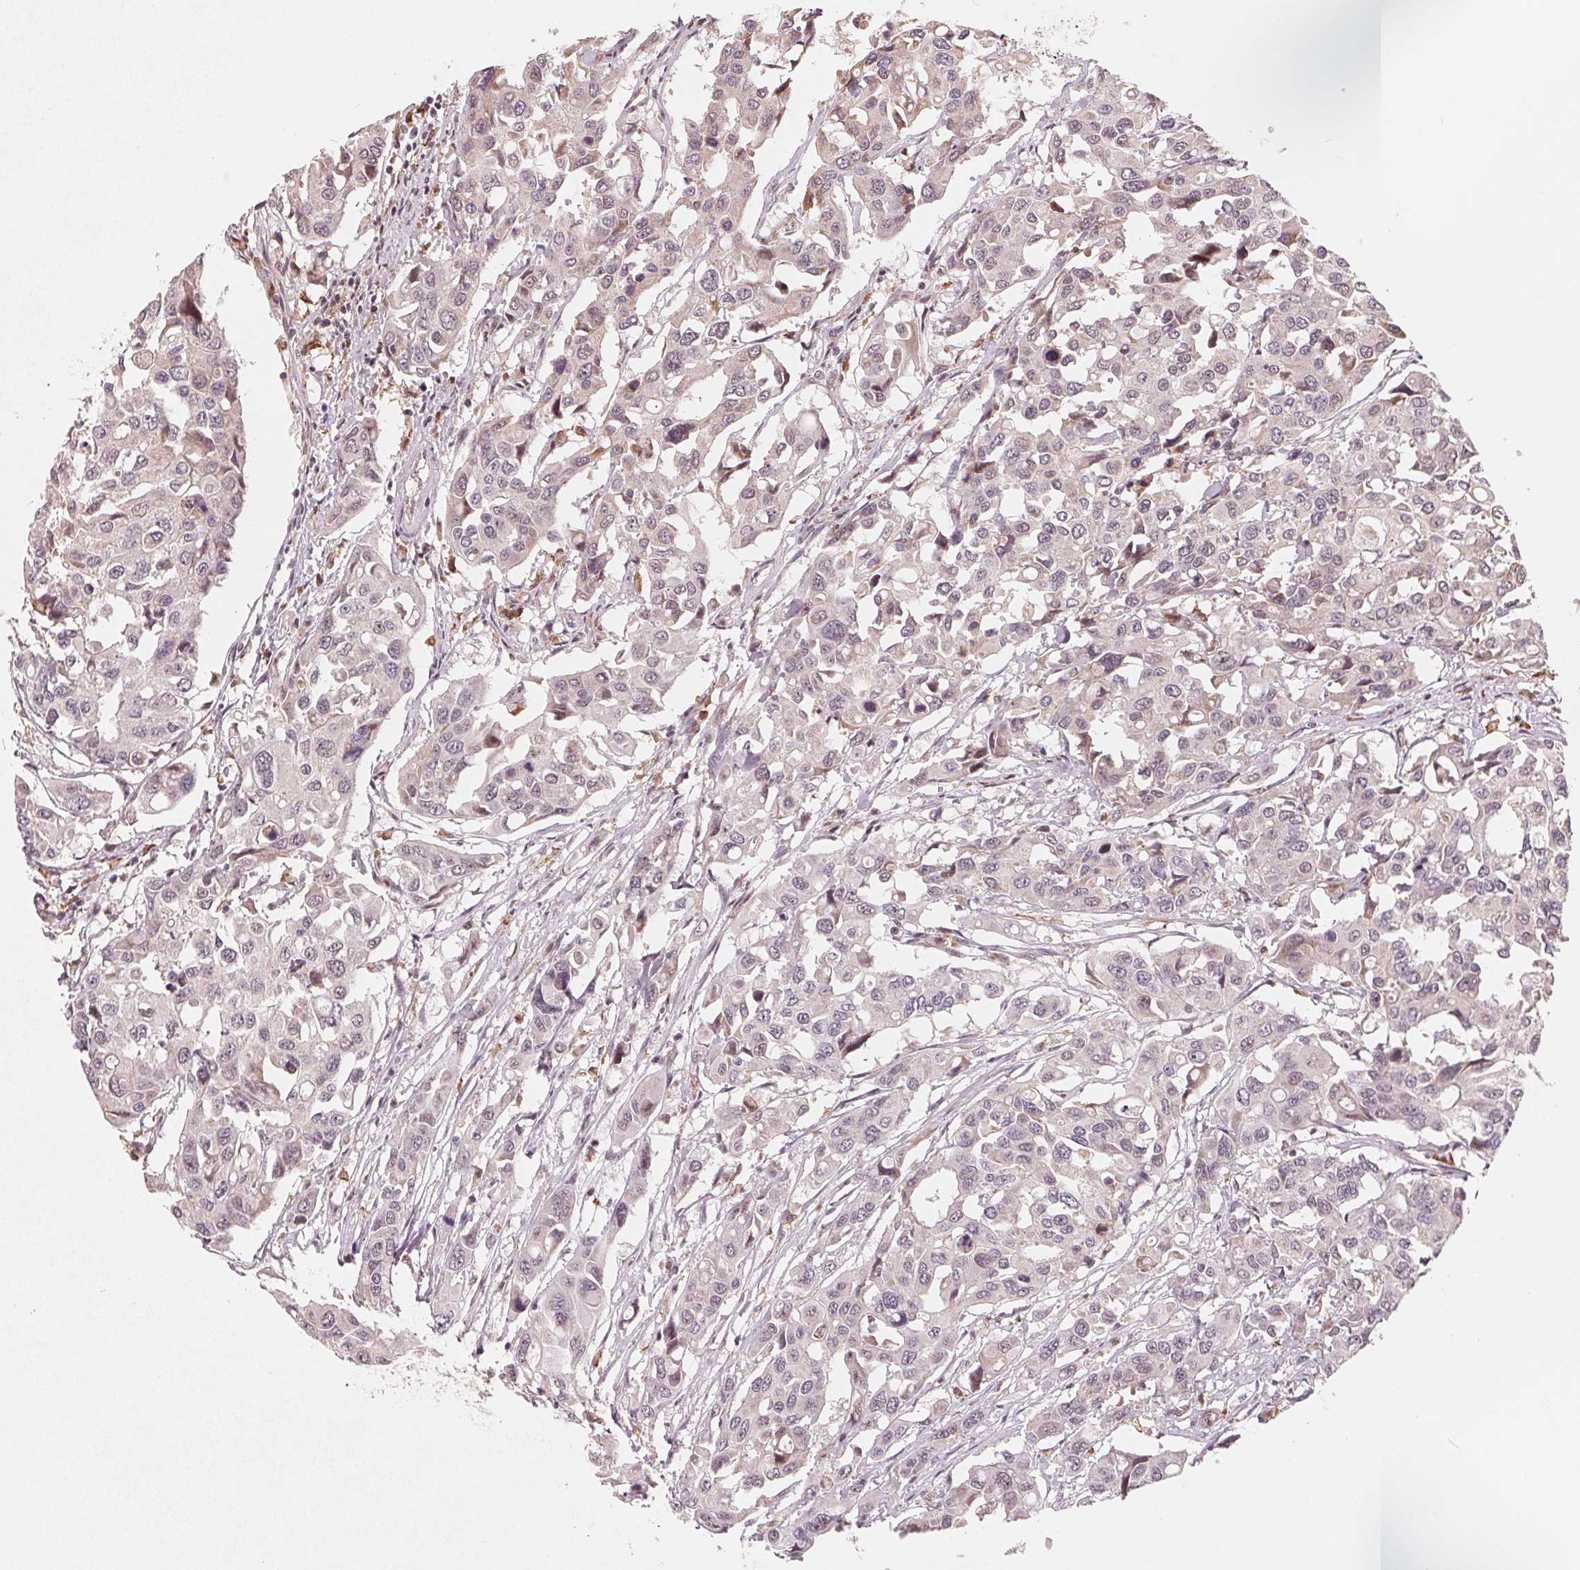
{"staining": {"intensity": "negative", "quantity": "none", "location": "none"}, "tissue": "colorectal cancer", "cell_type": "Tumor cells", "image_type": "cancer", "snomed": [{"axis": "morphology", "description": "Adenocarcinoma, NOS"}, {"axis": "topography", "description": "Colon"}], "caption": "The immunohistochemistry (IHC) image has no significant expression in tumor cells of colorectal cancer (adenocarcinoma) tissue.", "gene": "IL9R", "patient": {"sex": "male", "age": 77}}